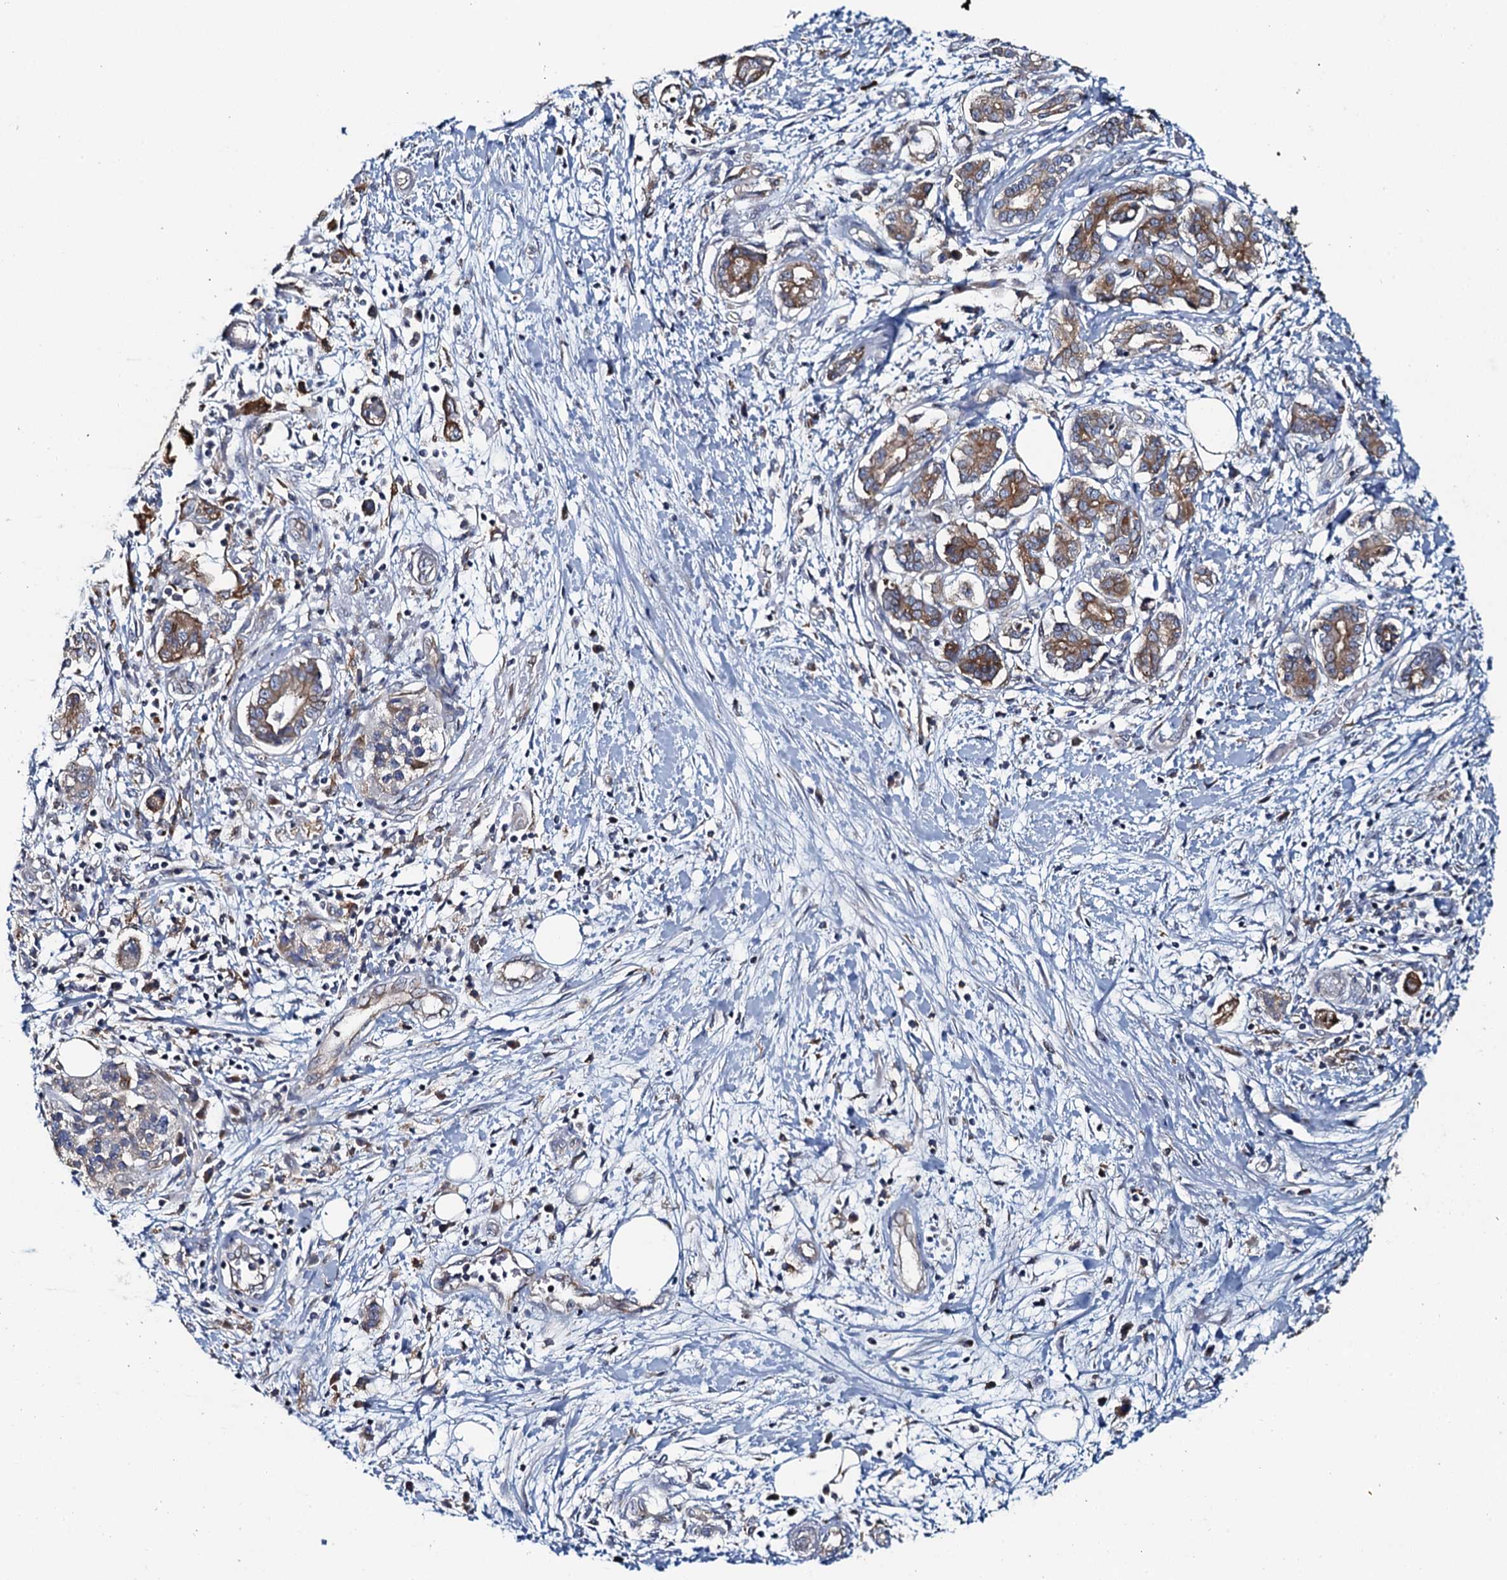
{"staining": {"intensity": "moderate", "quantity": ">75%", "location": "cytoplasmic/membranous"}, "tissue": "pancreatic cancer", "cell_type": "Tumor cells", "image_type": "cancer", "snomed": [{"axis": "morphology", "description": "Adenocarcinoma, NOS"}, {"axis": "topography", "description": "Pancreas"}], "caption": "This photomicrograph shows adenocarcinoma (pancreatic) stained with immunohistochemistry to label a protein in brown. The cytoplasmic/membranous of tumor cells show moderate positivity for the protein. Nuclei are counter-stained blue.", "gene": "TMEM151A", "patient": {"sex": "female", "age": 73}}